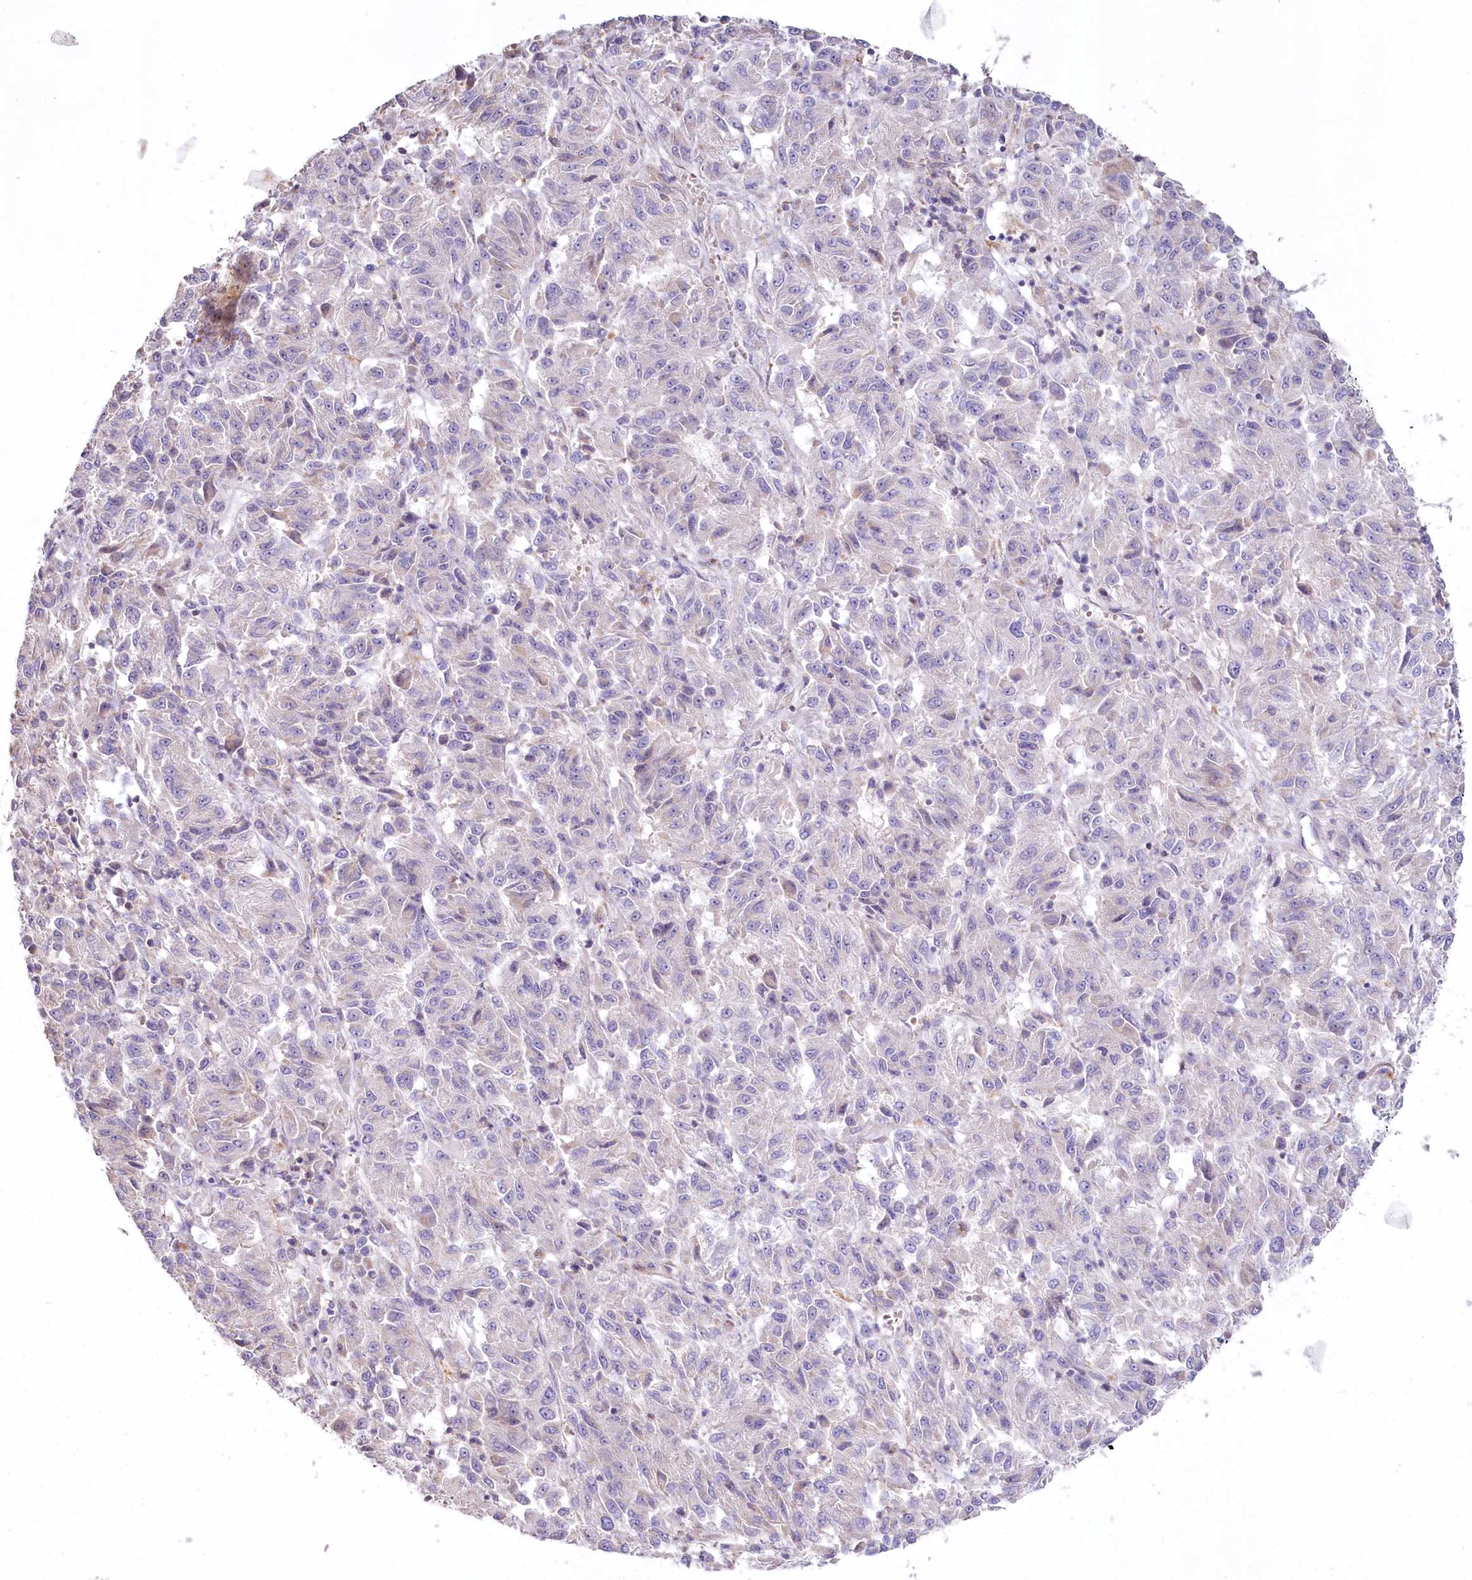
{"staining": {"intensity": "negative", "quantity": "none", "location": "none"}, "tissue": "melanoma", "cell_type": "Tumor cells", "image_type": "cancer", "snomed": [{"axis": "morphology", "description": "Malignant melanoma, Metastatic site"}, {"axis": "topography", "description": "Lung"}], "caption": "An image of human malignant melanoma (metastatic site) is negative for staining in tumor cells.", "gene": "SLC6A11", "patient": {"sex": "male", "age": 64}}